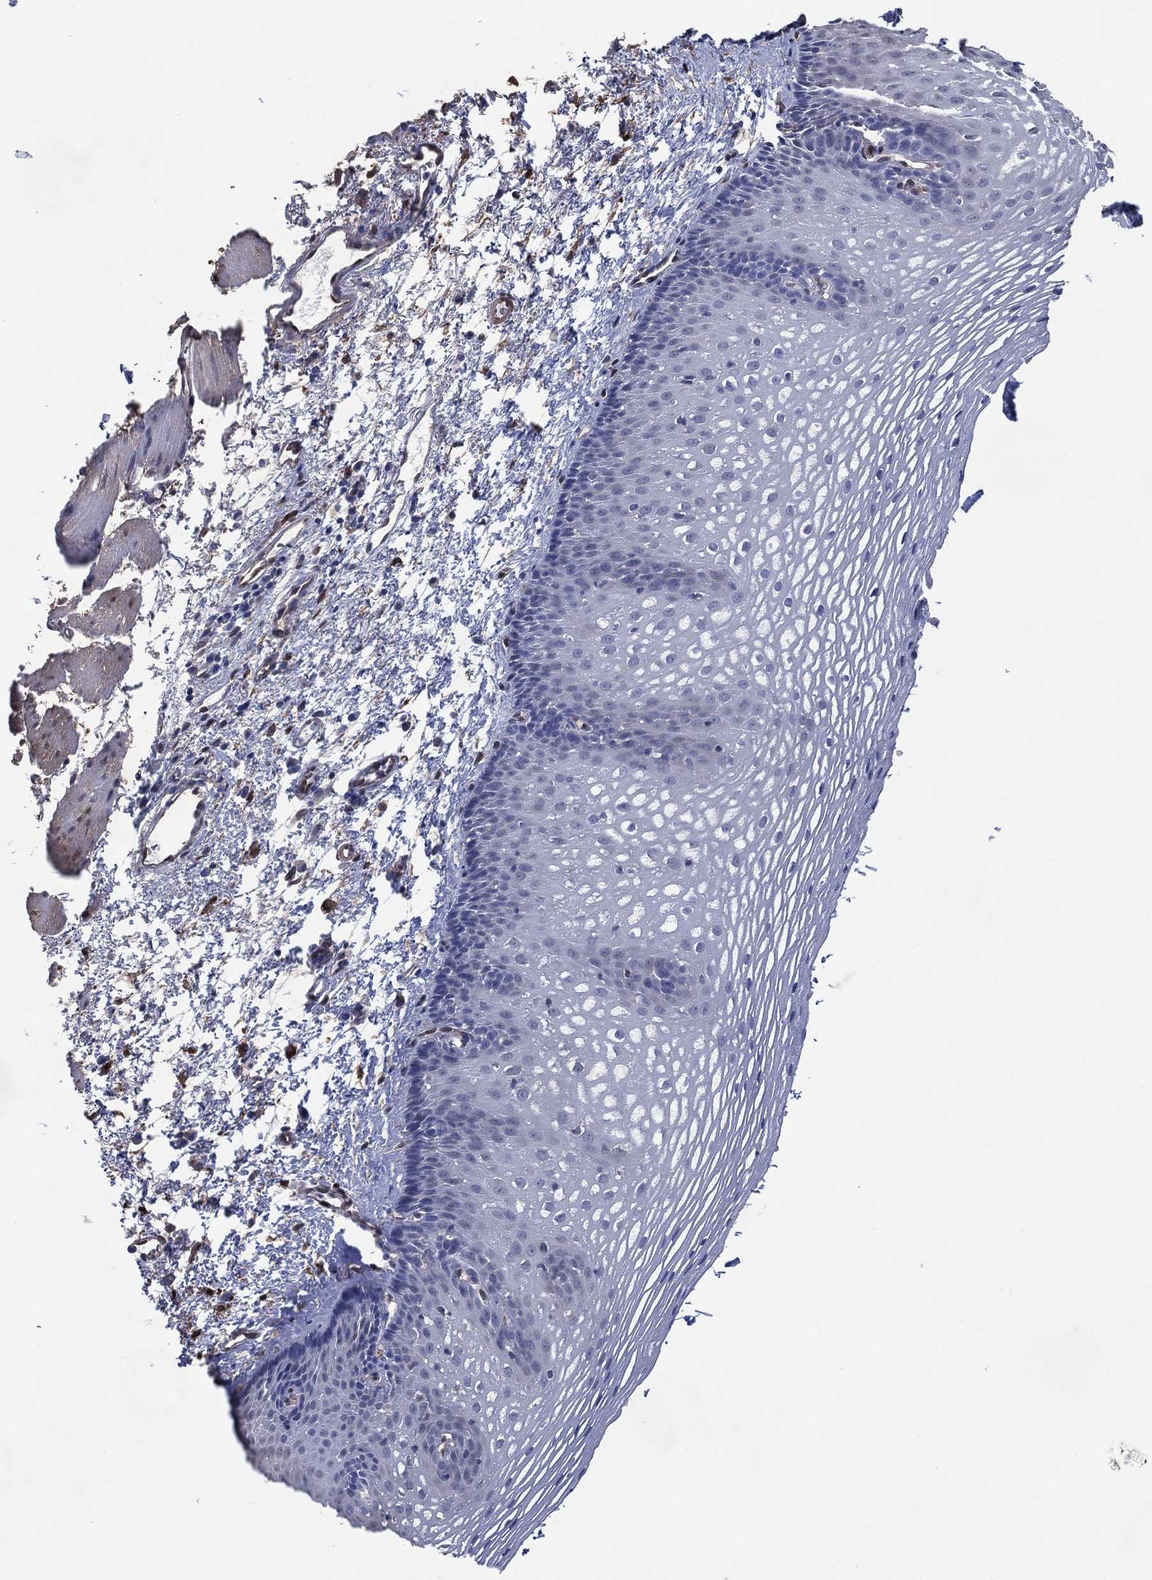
{"staining": {"intensity": "negative", "quantity": "none", "location": "none"}, "tissue": "skin", "cell_type": "Fibroblasts", "image_type": "normal", "snomed": [{"axis": "morphology", "description": "Normal tissue, NOS"}, {"axis": "topography", "description": "Skin"}], "caption": "Fibroblasts are negative for protein expression in normal human skin. Brightfield microscopy of immunohistochemistry stained with DAB (brown) and hematoxylin (blue), captured at high magnification.", "gene": "AK1", "patient": {"sex": "male", "age": 76}}